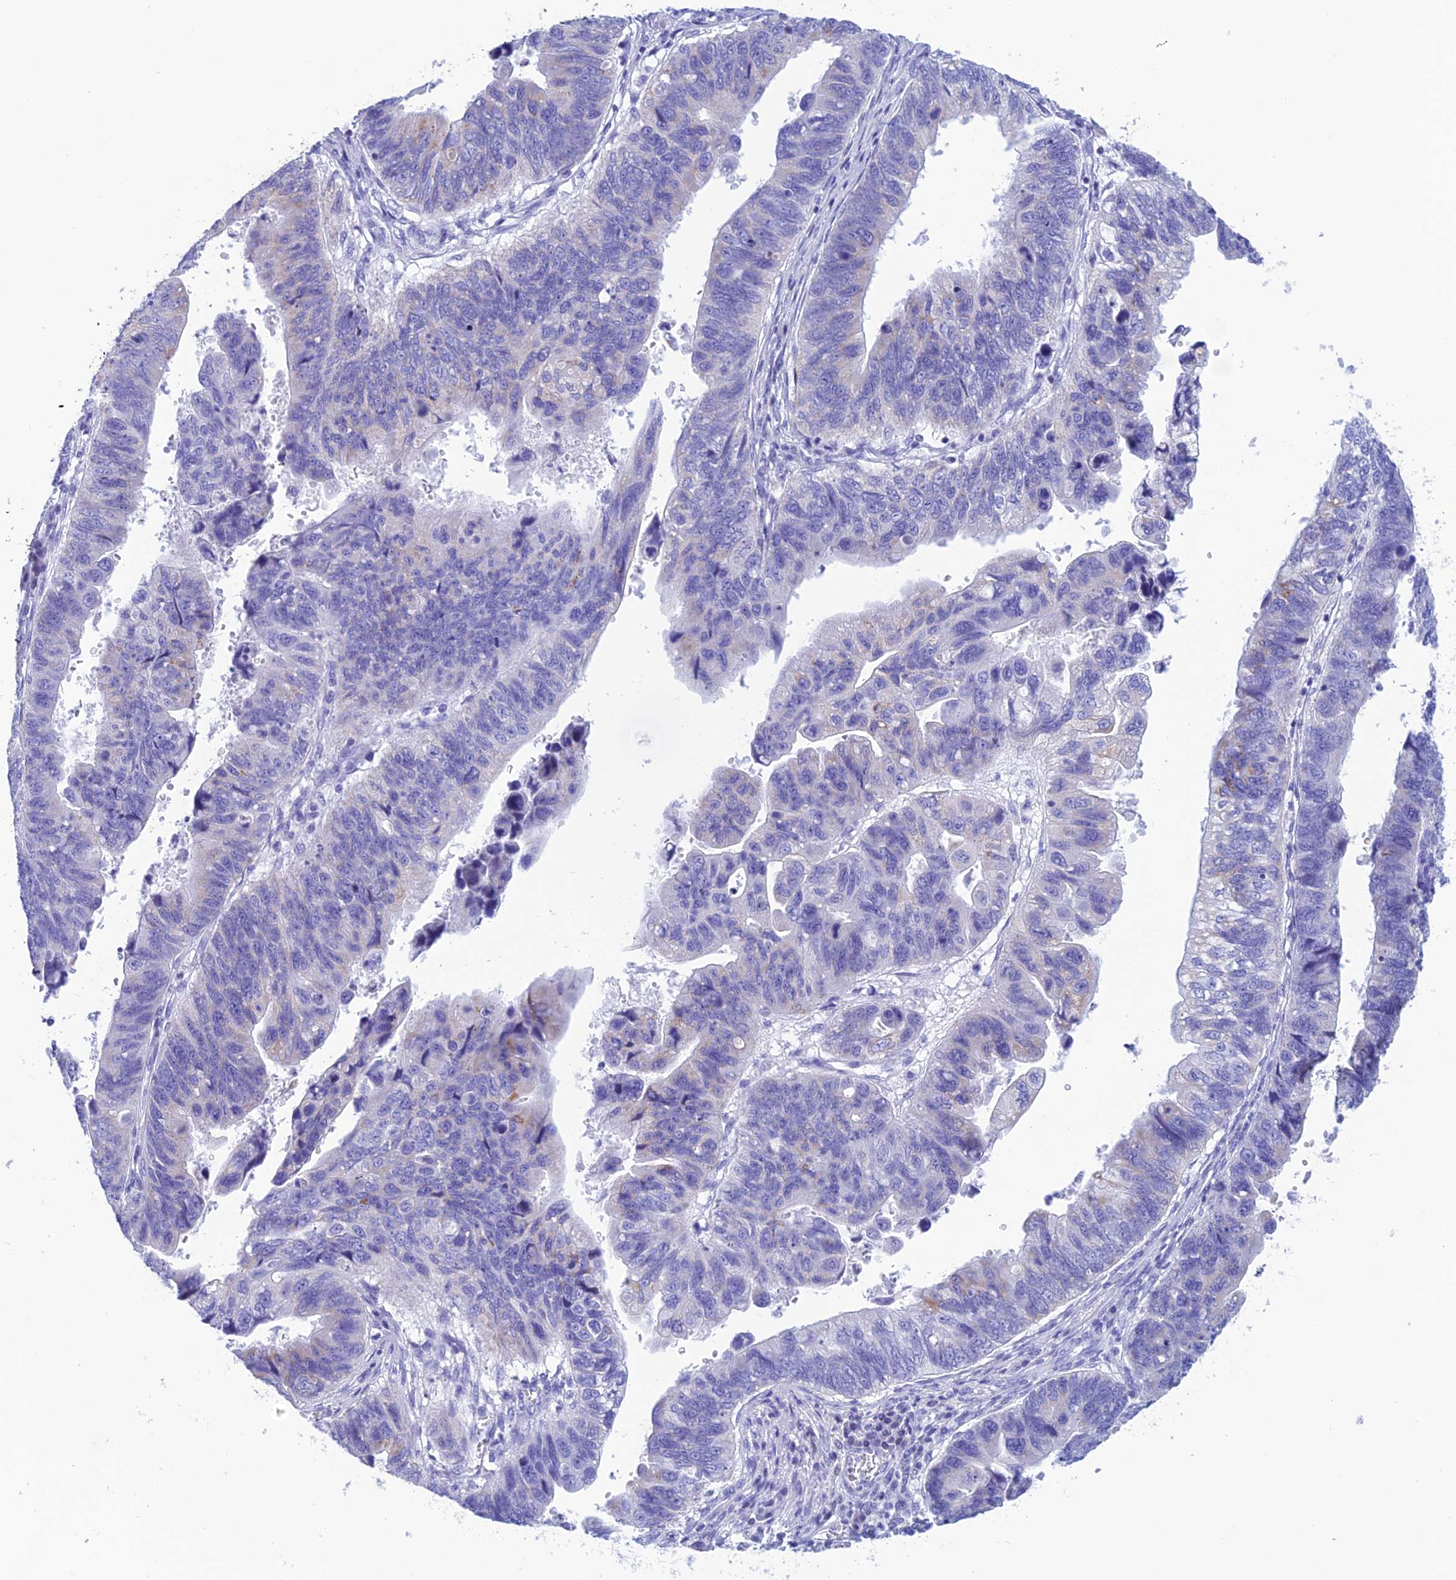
{"staining": {"intensity": "negative", "quantity": "none", "location": "none"}, "tissue": "stomach cancer", "cell_type": "Tumor cells", "image_type": "cancer", "snomed": [{"axis": "morphology", "description": "Adenocarcinoma, NOS"}, {"axis": "topography", "description": "Stomach"}], "caption": "Protein analysis of adenocarcinoma (stomach) shows no significant positivity in tumor cells.", "gene": "NXPE4", "patient": {"sex": "male", "age": 59}}